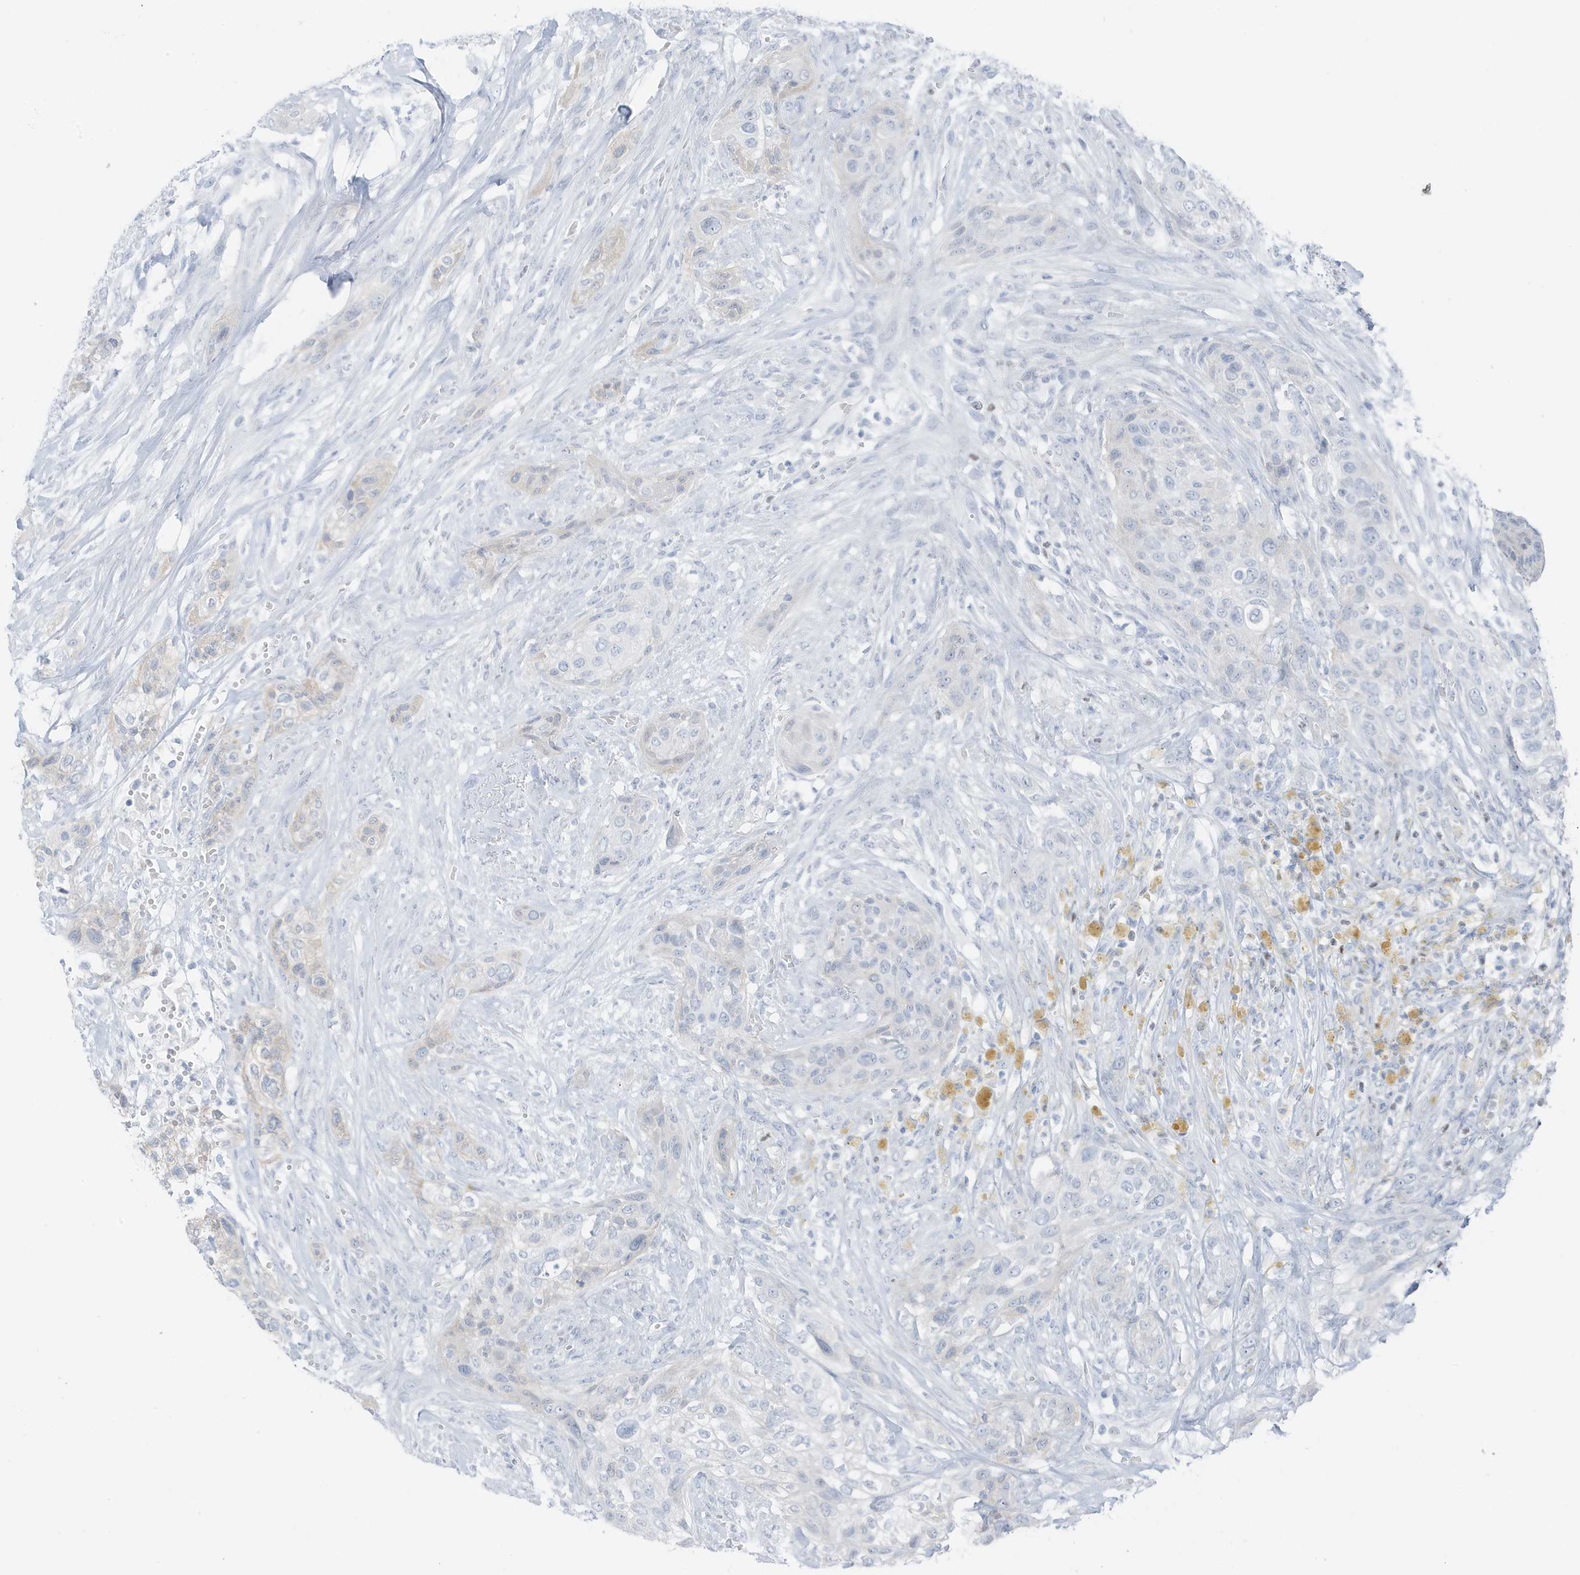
{"staining": {"intensity": "negative", "quantity": "none", "location": "none"}, "tissue": "urothelial cancer", "cell_type": "Tumor cells", "image_type": "cancer", "snomed": [{"axis": "morphology", "description": "Urothelial carcinoma, High grade"}, {"axis": "topography", "description": "Urinary bladder"}], "caption": "The photomicrograph displays no staining of tumor cells in urothelial carcinoma (high-grade). (Brightfield microscopy of DAB (3,3'-diaminobenzidine) immunohistochemistry at high magnification).", "gene": "ZFP64", "patient": {"sex": "male", "age": 35}}